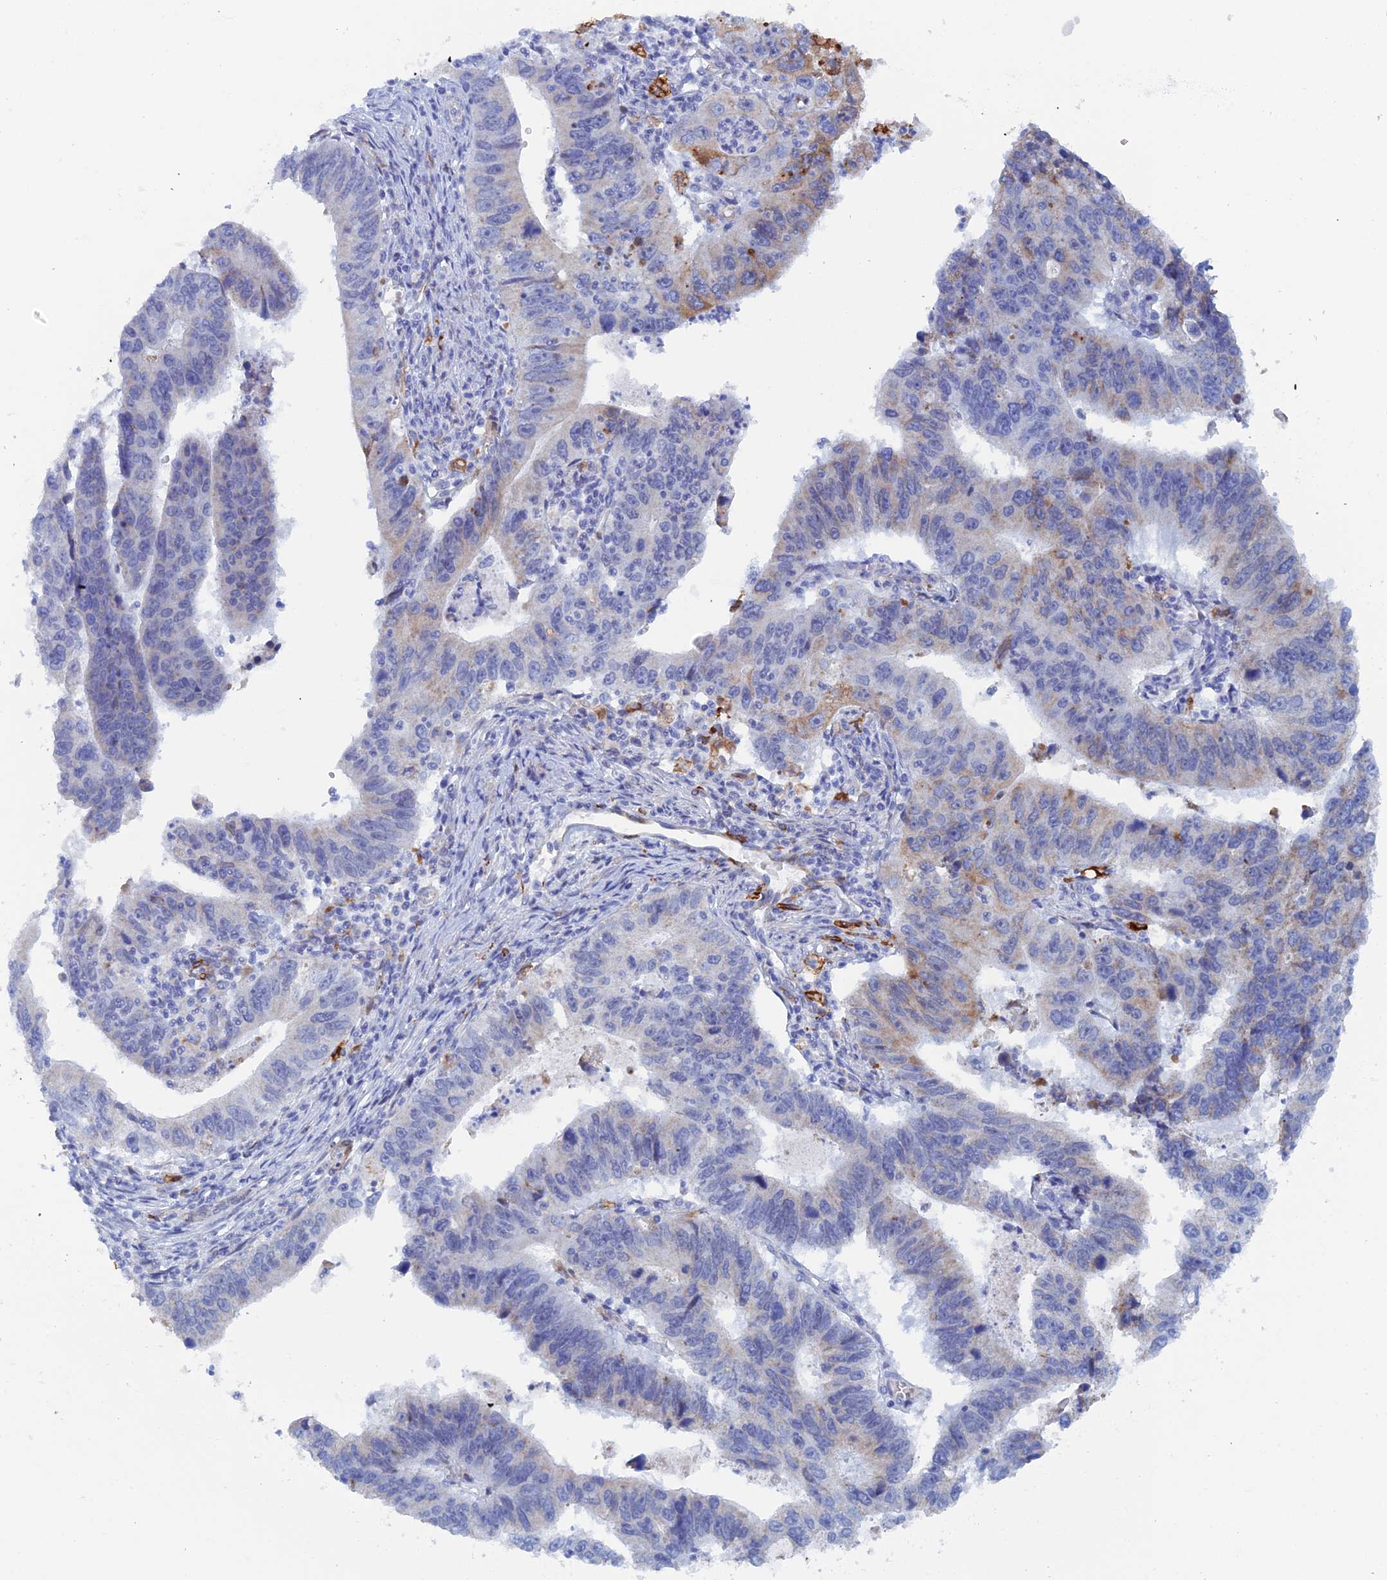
{"staining": {"intensity": "weak", "quantity": "<25%", "location": "cytoplasmic/membranous"}, "tissue": "stomach cancer", "cell_type": "Tumor cells", "image_type": "cancer", "snomed": [{"axis": "morphology", "description": "Adenocarcinoma, NOS"}, {"axis": "topography", "description": "Stomach"}], "caption": "Protein analysis of stomach adenocarcinoma shows no significant expression in tumor cells.", "gene": "COG7", "patient": {"sex": "male", "age": 59}}